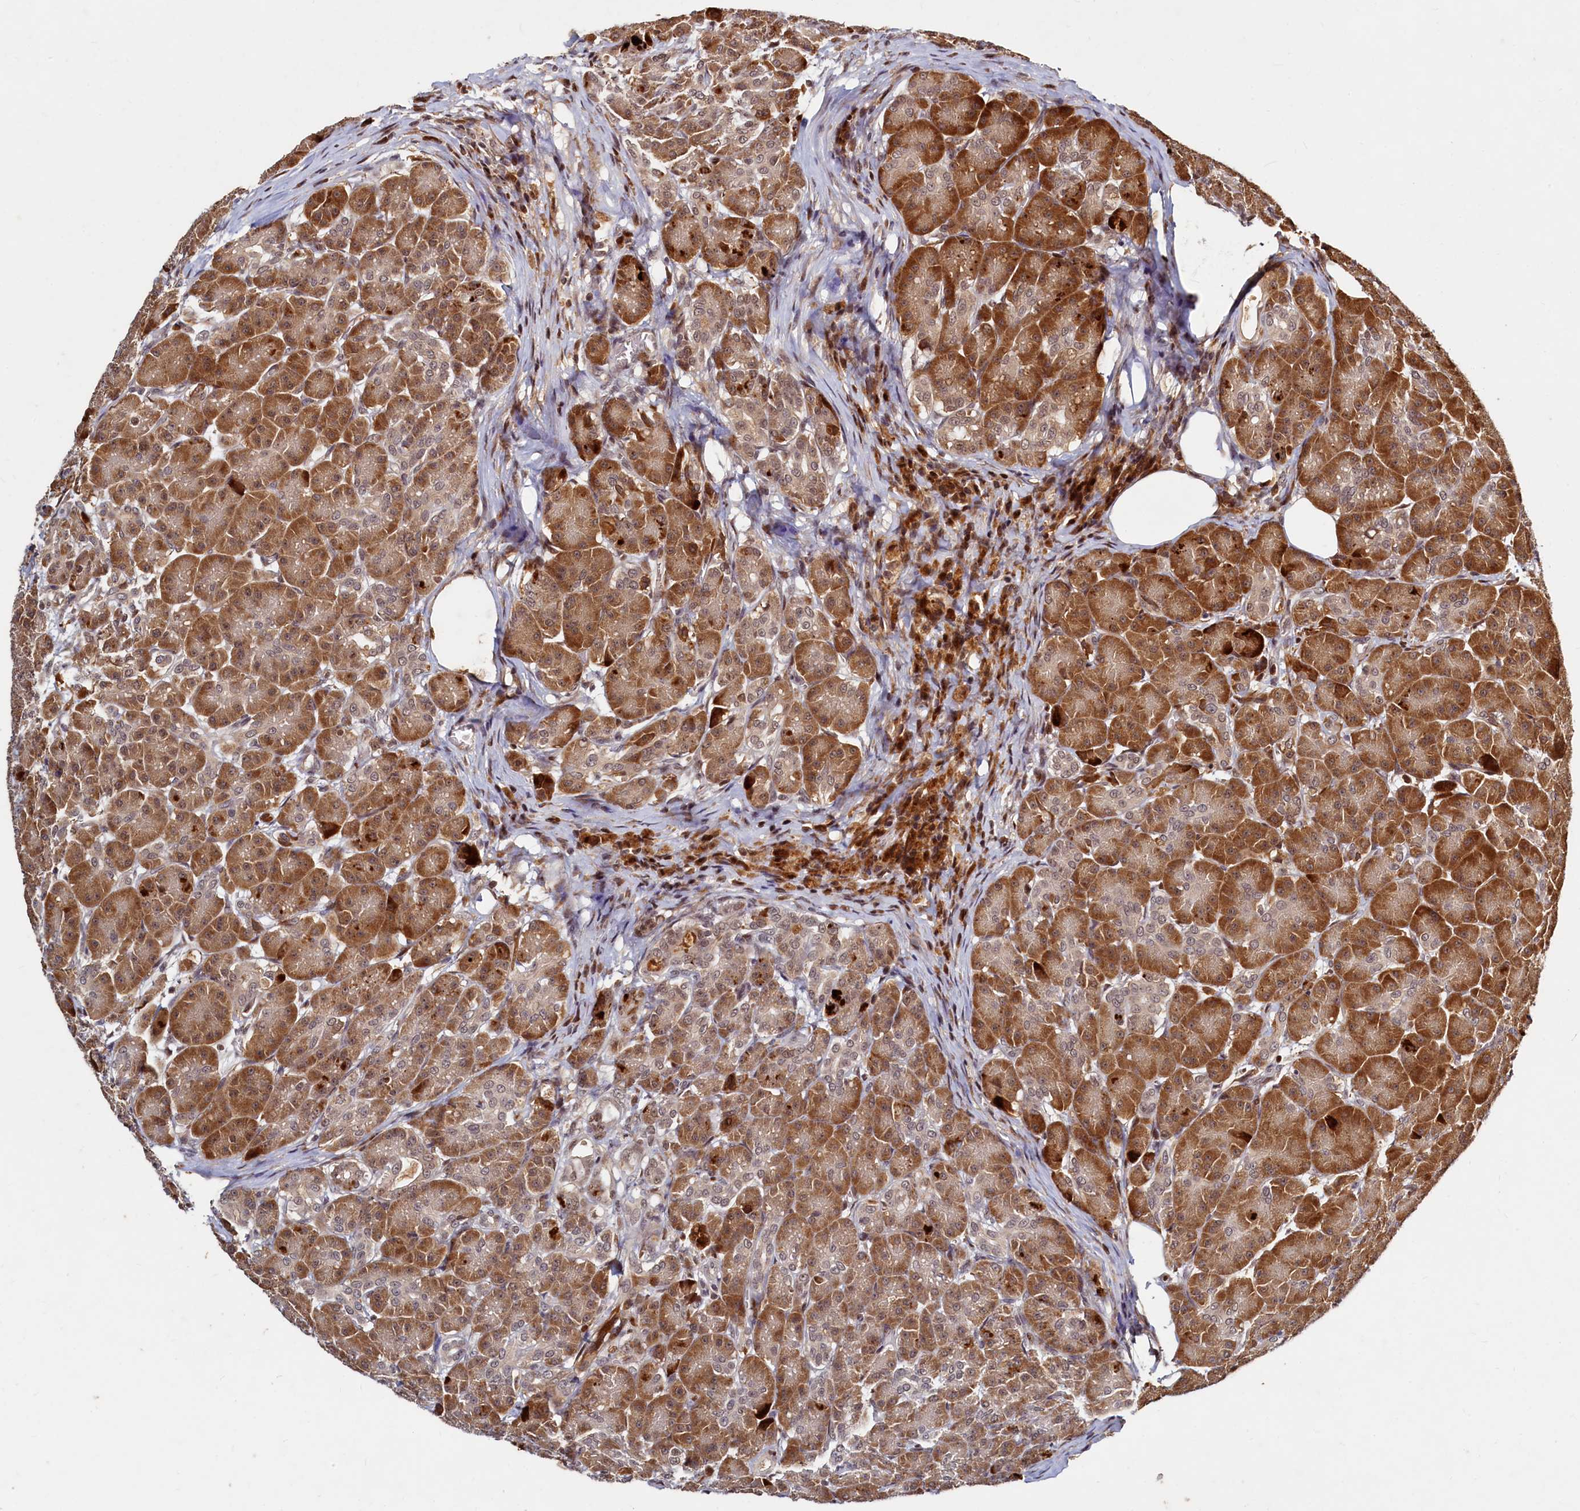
{"staining": {"intensity": "strong", "quantity": ">75%", "location": "cytoplasmic/membranous,nuclear"}, "tissue": "pancreas", "cell_type": "Exocrine glandular cells", "image_type": "normal", "snomed": [{"axis": "morphology", "description": "Normal tissue, NOS"}, {"axis": "topography", "description": "Pancreas"}], "caption": "Pancreas stained with IHC demonstrates strong cytoplasmic/membranous,nuclear expression in about >75% of exocrine glandular cells.", "gene": "TRAPPC4", "patient": {"sex": "male", "age": 63}}